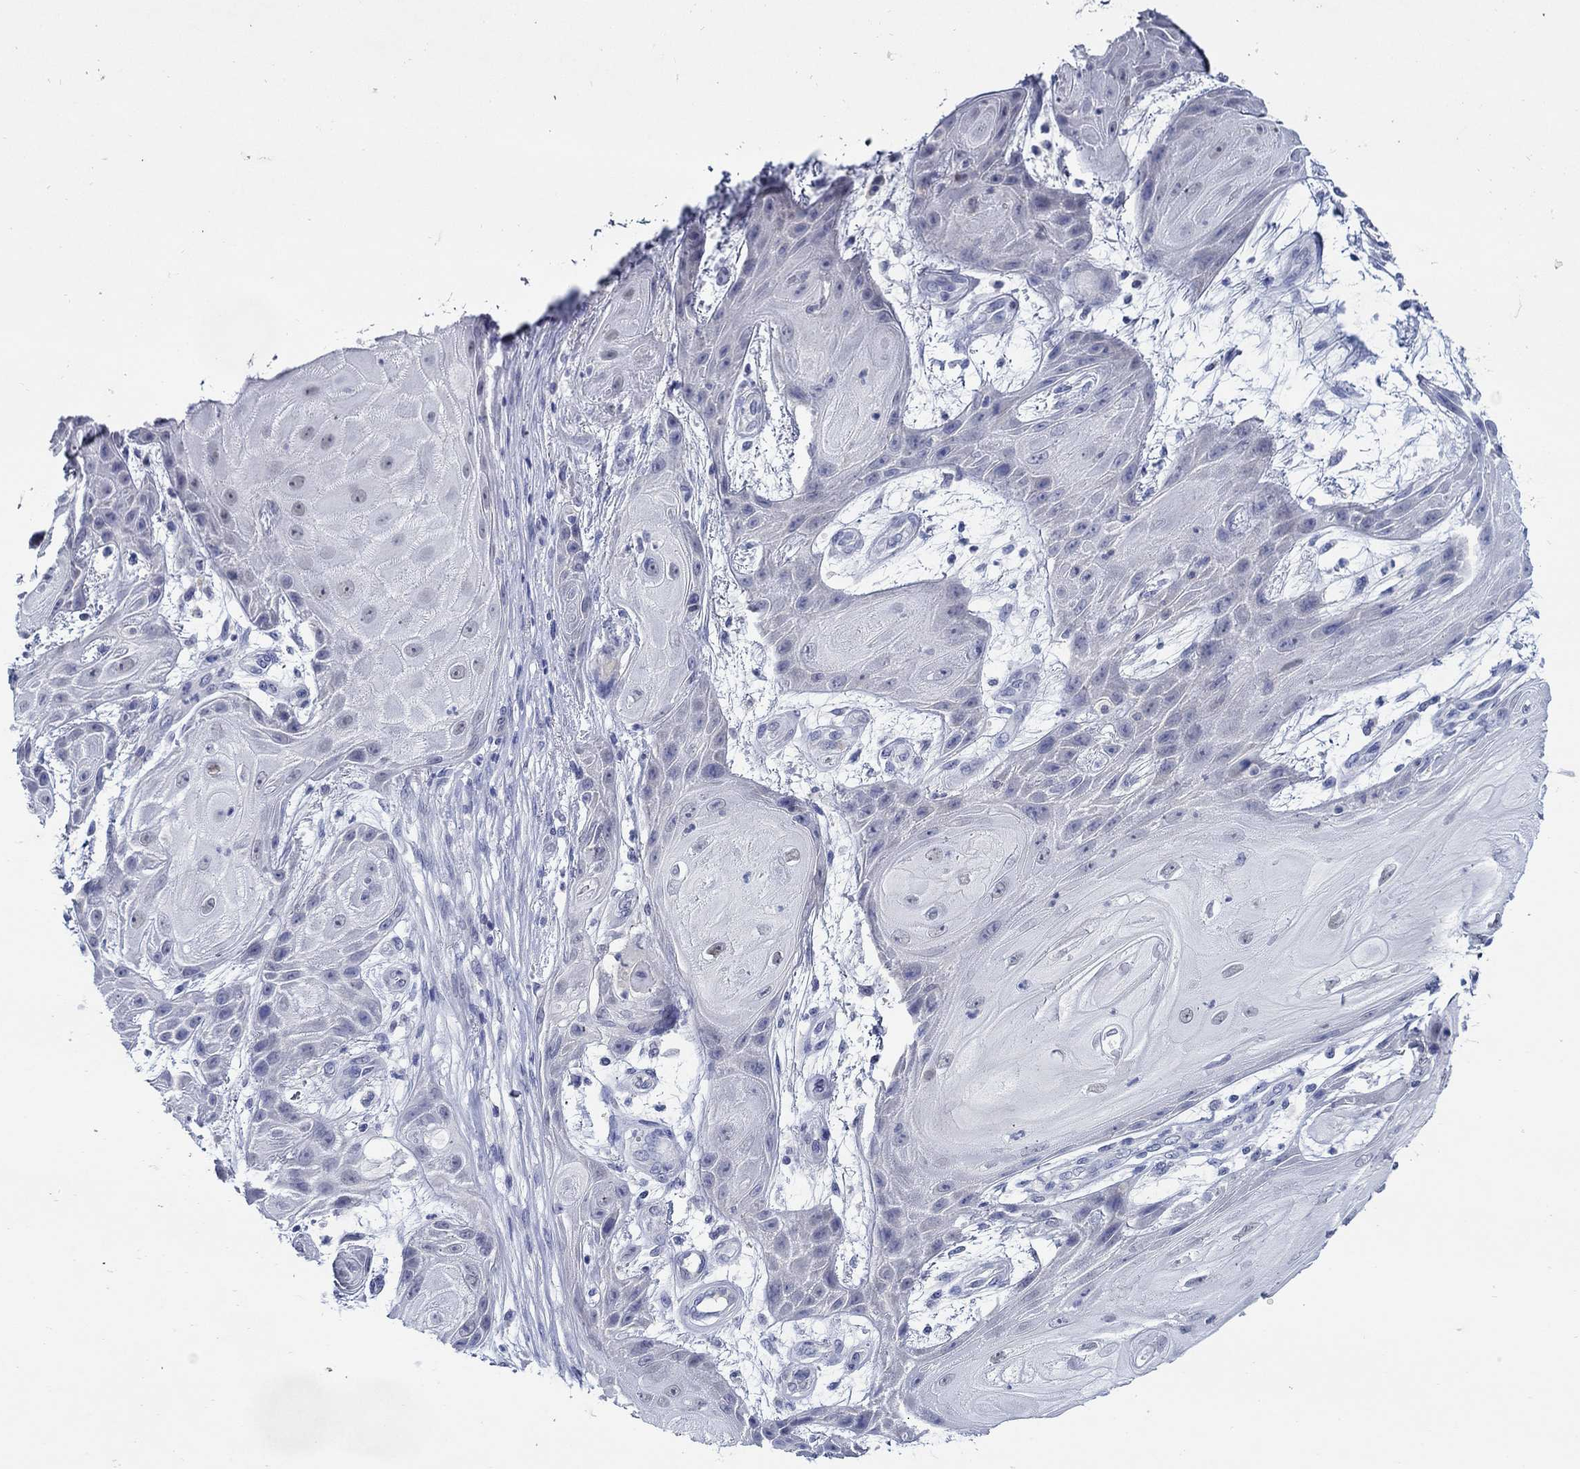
{"staining": {"intensity": "negative", "quantity": "none", "location": "none"}, "tissue": "skin cancer", "cell_type": "Tumor cells", "image_type": "cancer", "snomed": [{"axis": "morphology", "description": "Squamous cell carcinoma, NOS"}, {"axis": "topography", "description": "Skin"}], "caption": "Immunohistochemistry micrograph of neoplastic tissue: human skin cancer (squamous cell carcinoma) stained with DAB exhibits no significant protein positivity in tumor cells.", "gene": "MC2R", "patient": {"sex": "male", "age": 62}}